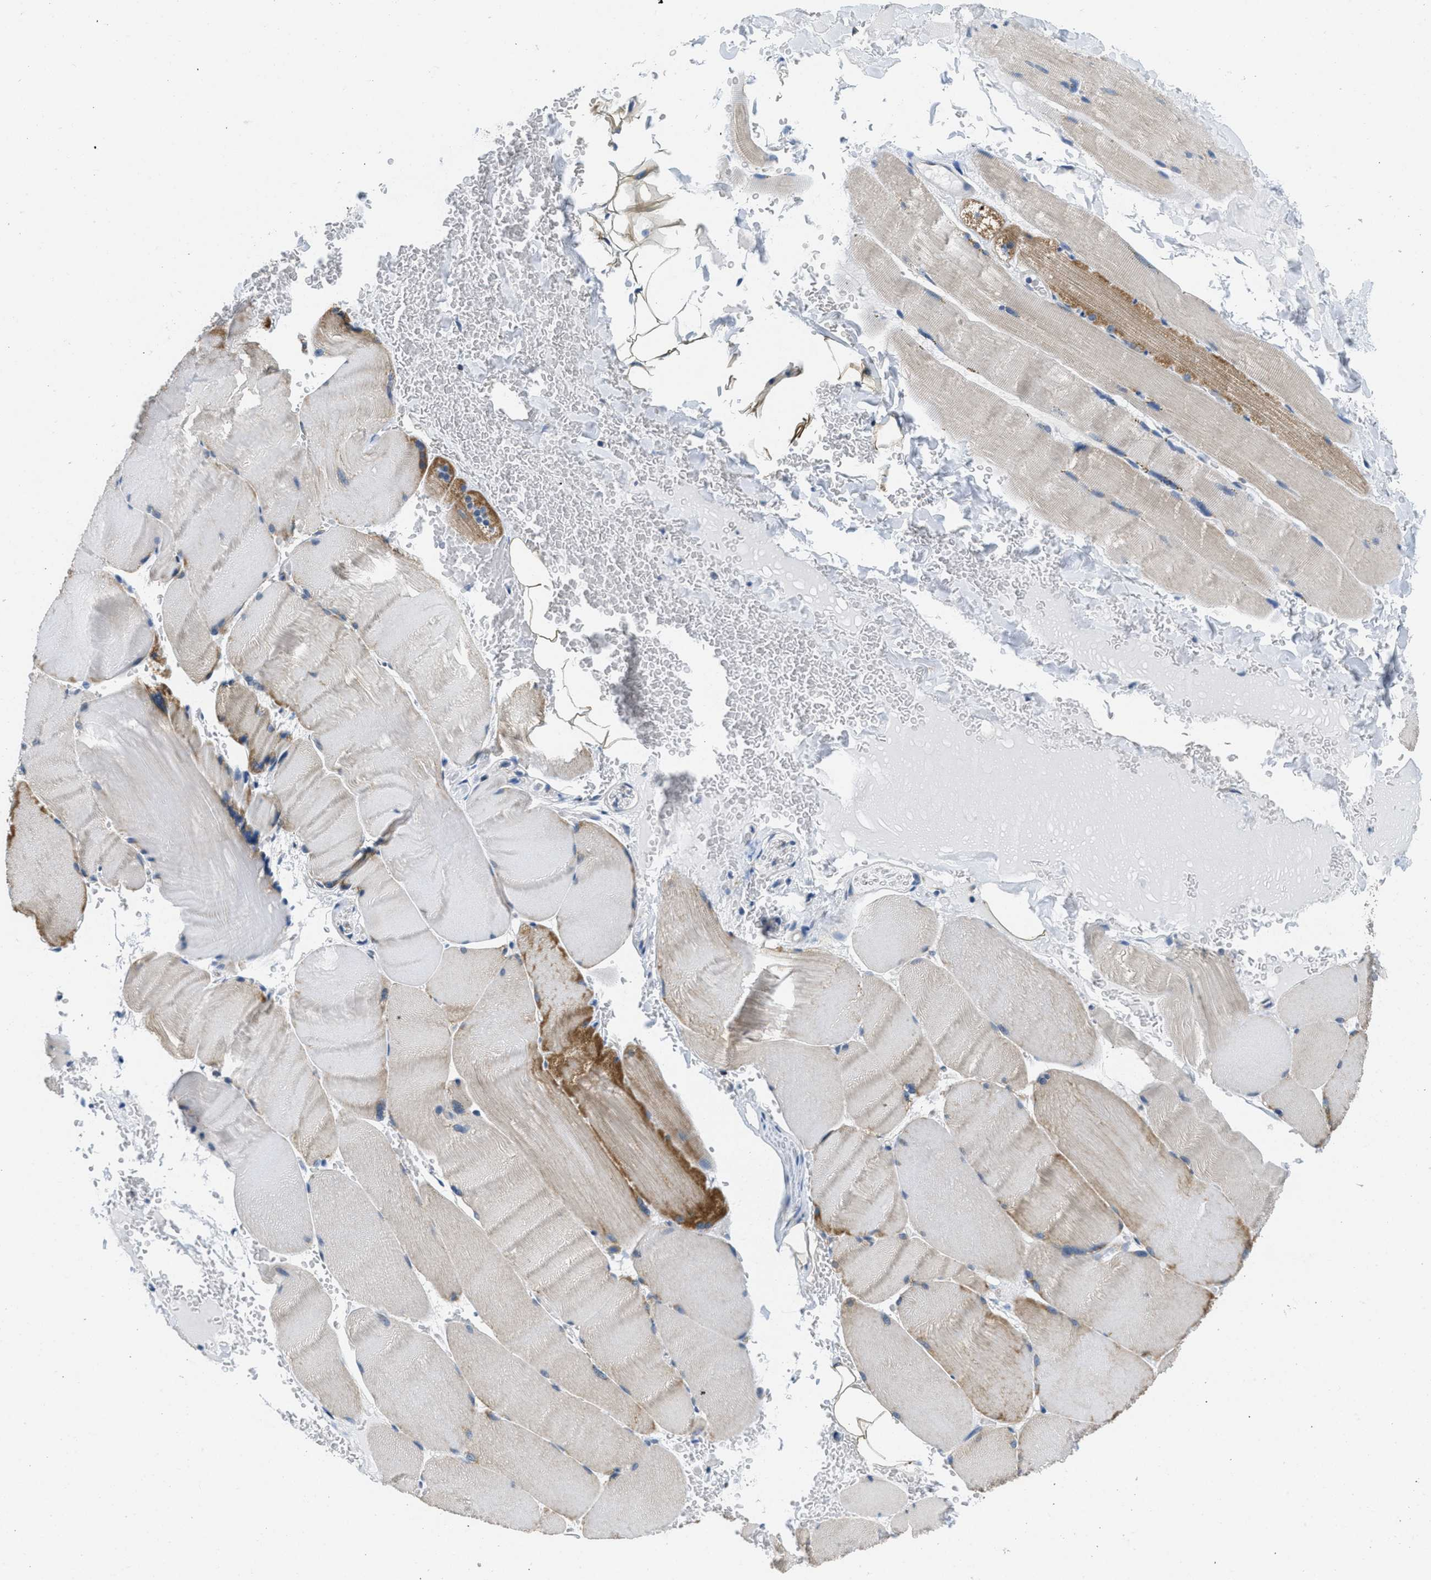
{"staining": {"intensity": "weak", "quantity": "25%-75%", "location": "cytoplasmic/membranous"}, "tissue": "skeletal muscle", "cell_type": "Myocytes", "image_type": "normal", "snomed": [{"axis": "morphology", "description": "Normal tissue, NOS"}, {"axis": "topography", "description": "Skin"}, {"axis": "topography", "description": "Skeletal muscle"}], "caption": "A high-resolution histopathology image shows immunohistochemistry (IHC) staining of unremarkable skeletal muscle, which reveals weak cytoplasmic/membranous staining in about 25%-75% of myocytes.", "gene": "TOMM70", "patient": {"sex": "male", "age": 83}}